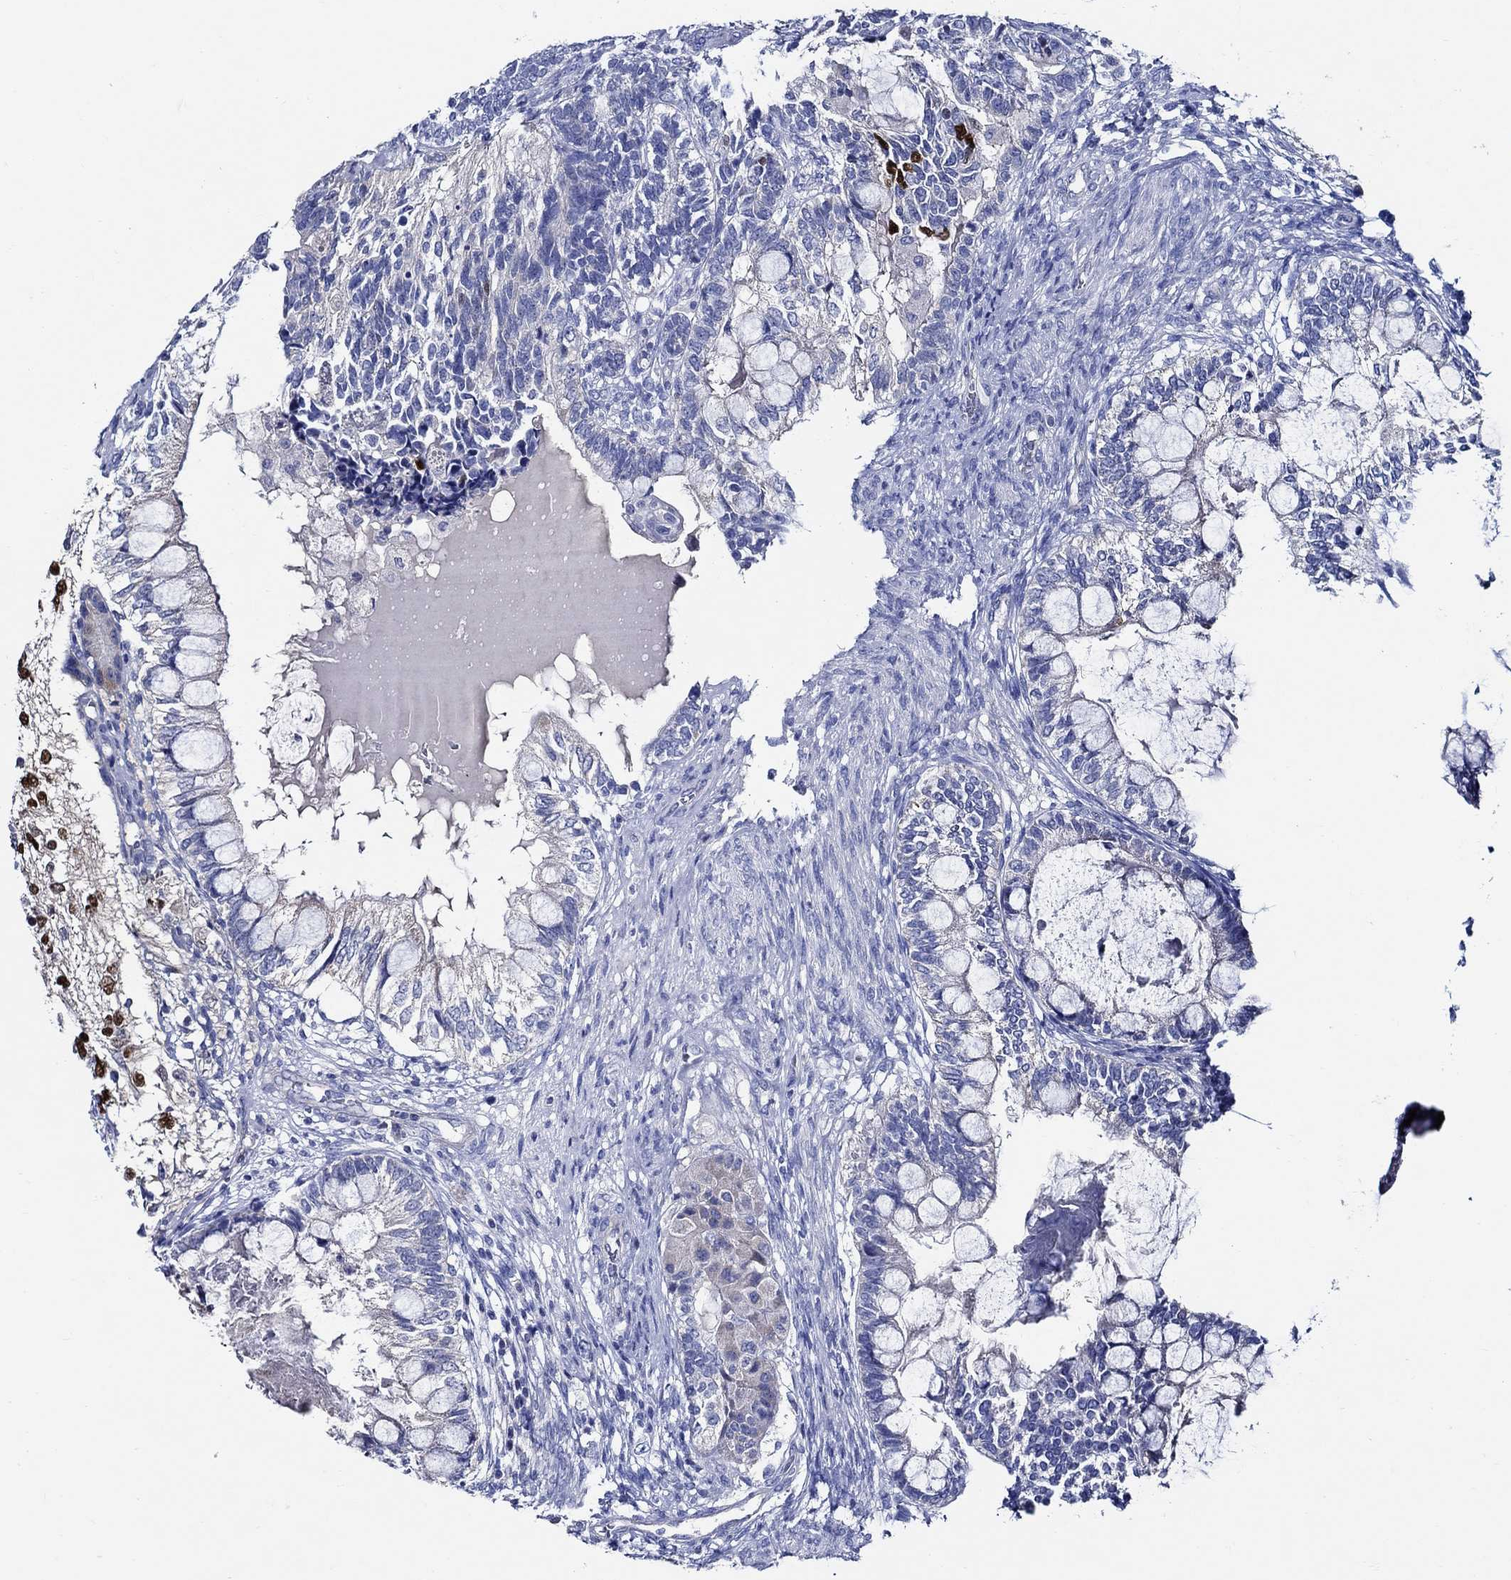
{"staining": {"intensity": "negative", "quantity": "none", "location": "none"}, "tissue": "testis cancer", "cell_type": "Tumor cells", "image_type": "cancer", "snomed": [{"axis": "morphology", "description": "Seminoma, NOS"}, {"axis": "morphology", "description": "Carcinoma, Embryonal, NOS"}, {"axis": "topography", "description": "Testis"}], "caption": "This micrograph is of seminoma (testis) stained with immunohistochemistry (IHC) to label a protein in brown with the nuclei are counter-stained blue. There is no staining in tumor cells.", "gene": "SKOR1", "patient": {"sex": "male", "age": 41}}